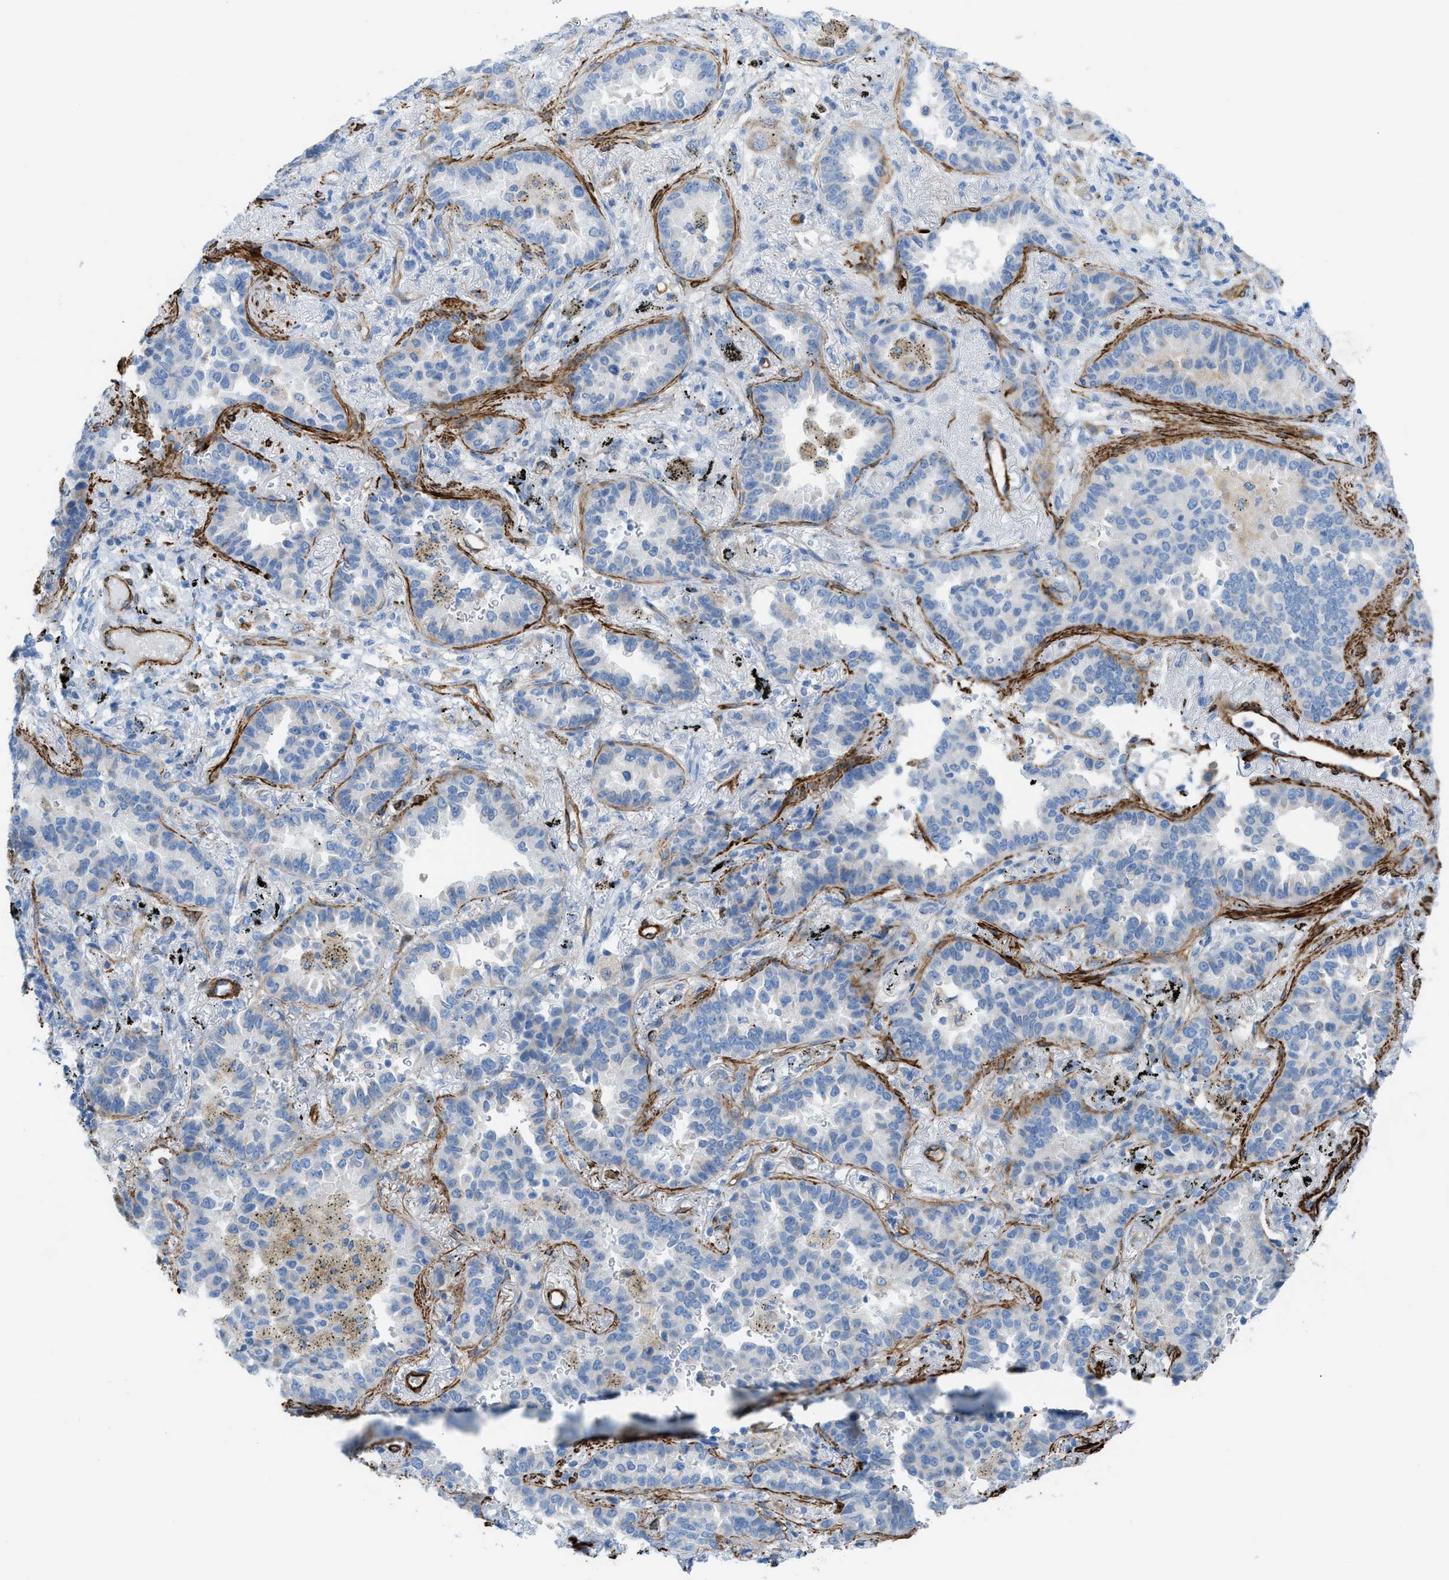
{"staining": {"intensity": "negative", "quantity": "none", "location": "none"}, "tissue": "lung cancer", "cell_type": "Tumor cells", "image_type": "cancer", "snomed": [{"axis": "morphology", "description": "Normal tissue, NOS"}, {"axis": "morphology", "description": "Adenocarcinoma, NOS"}, {"axis": "topography", "description": "Lung"}], "caption": "High power microscopy histopathology image of an immunohistochemistry histopathology image of adenocarcinoma (lung), revealing no significant positivity in tumor cells.", "gene": "MYH11", "patient": {"sex": "male", "age": 59}}